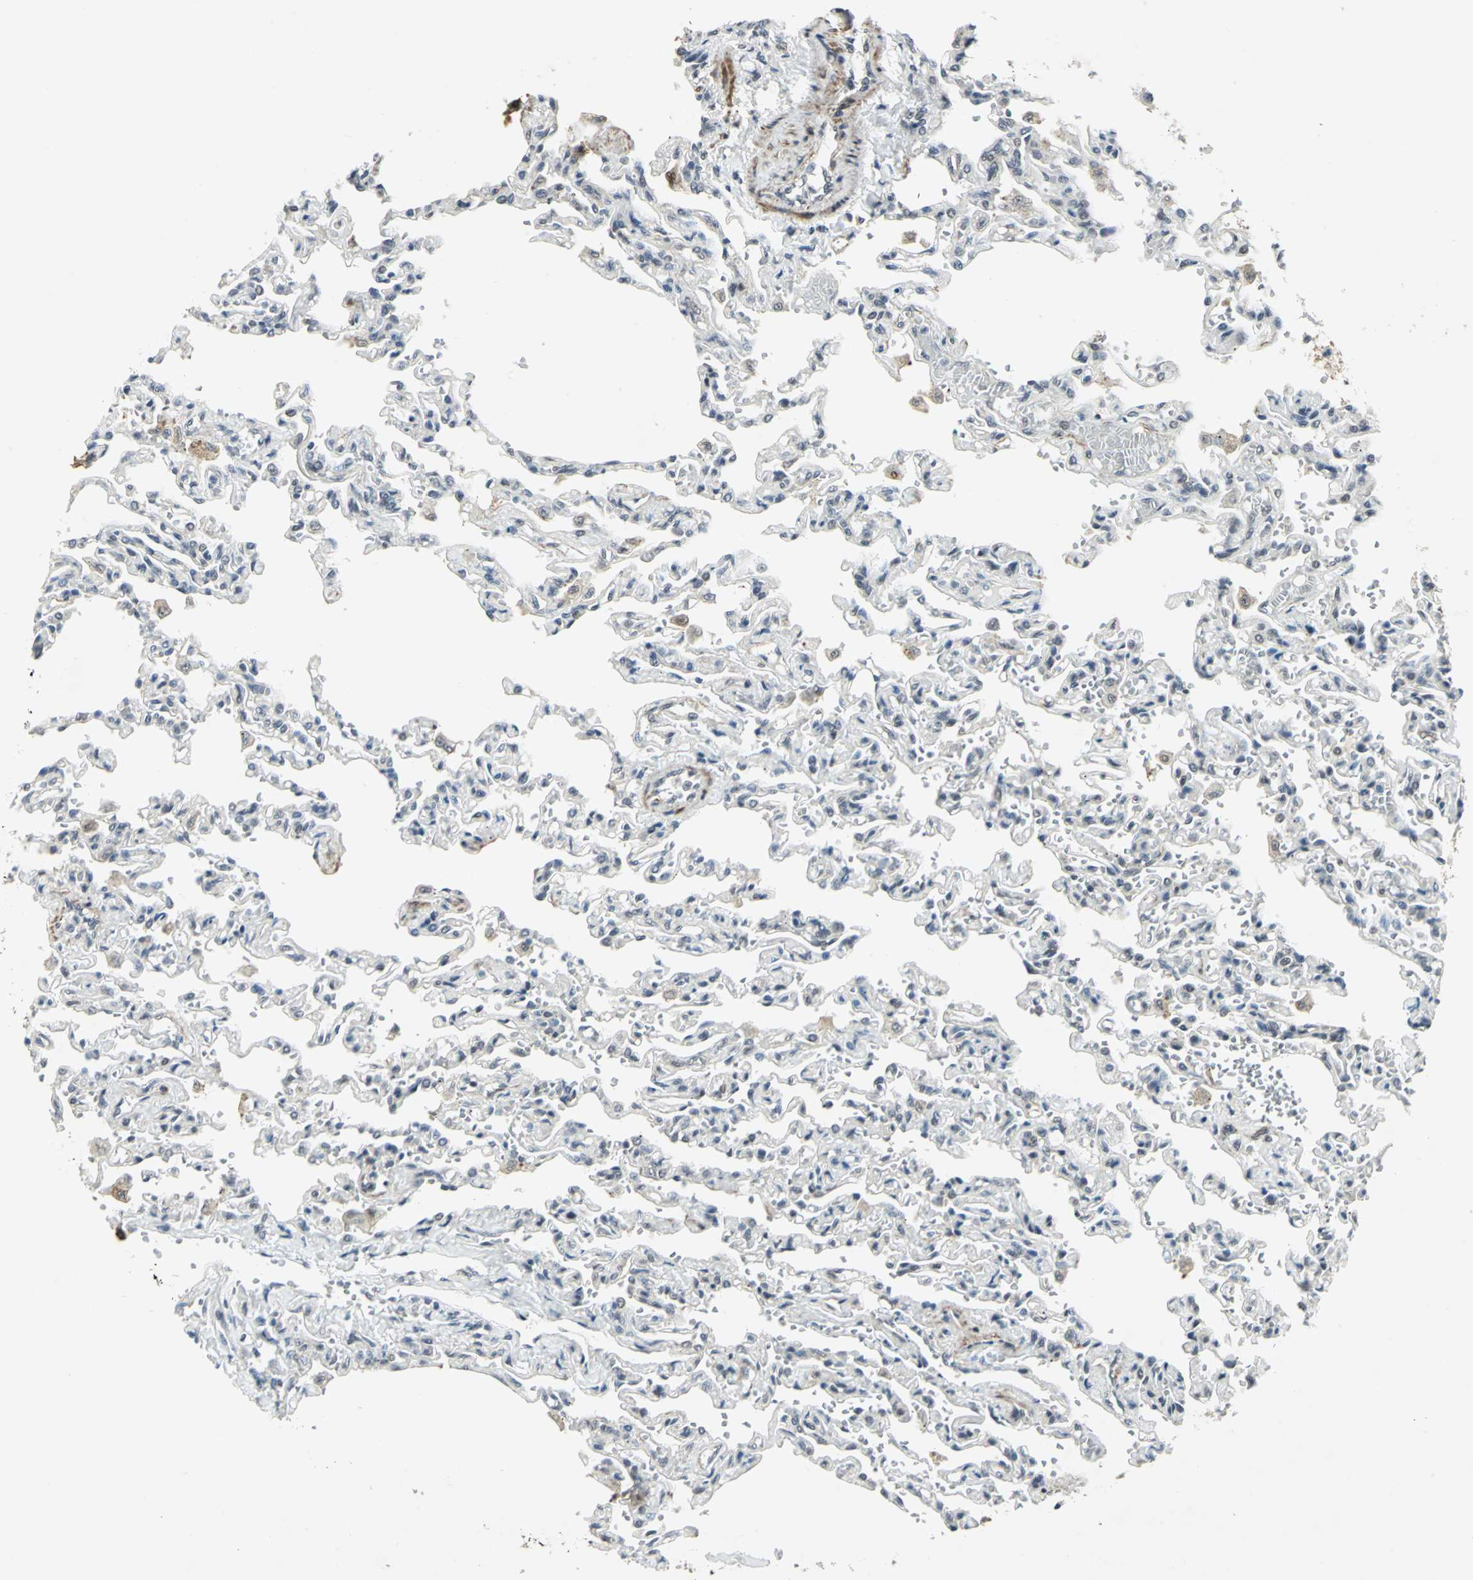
{"staining": {"intensity": "negative", "quantity": "none", "location": "none"}, "tissue": "lung", "cell_type": "Alveolar cells", "image_type": "normal", "snomed": [{"axis": "morphology", "description": "Normal tissue, NOS"}, {"axis": "topography", "description": "Lung"}], "caption": "Immunohistochemistry micrograph of normal lung: human lung stained with DAB (3,3'-diaminobenzidine) exhibits no significant protein expression in alveolar cells. (Brightfield microscopy of DAB immunohistochemistry (IHC) at high magnification).", "gene": "MTA1", "patient": {"sex": "male", "age": 21}}